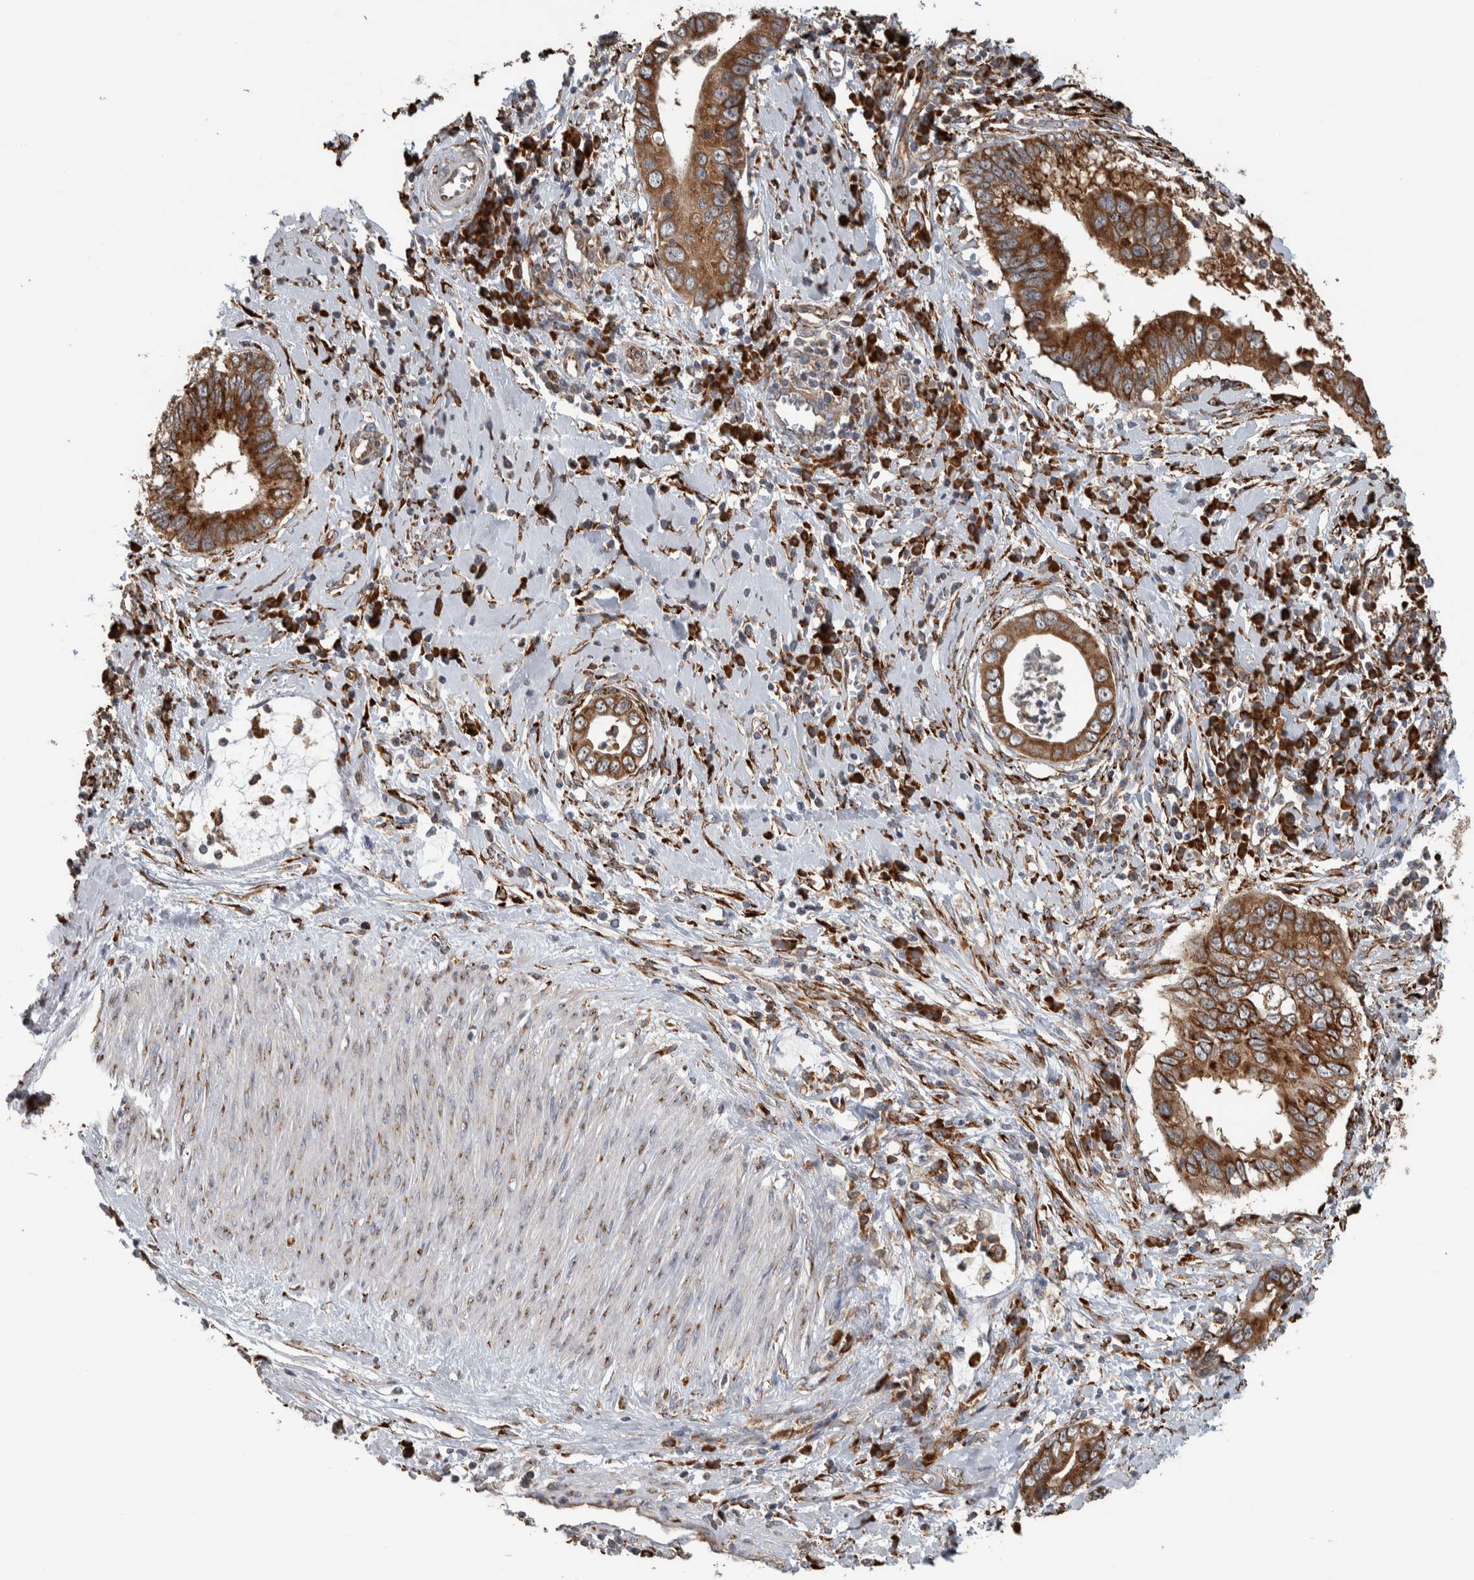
{"staining": {"intensity": "strong", "quantity": ">75%", "location": "cytoplasmic/membranous"}, "tissue": "cervical cancer", "cell_type": "Tumor cells", "image_type": "cancer", "snomed": [{"axis": "morphology", "description": "Adenocarcinoma, NOS"}, {"axis": "topography", "description": "Cervix"}], "caption": "Protein expression analysis of human adenocarcinoma (cervical) reveals strong cytoplasmic/membranous expression in approximately >75% of tumor cells. (DAB (3,3'-diaminobenzidine) IHC, brown staining for protein, blue staining for nuclei).", "gene": "EIF3H", "patient": {"sex": "female", "age": 44}}